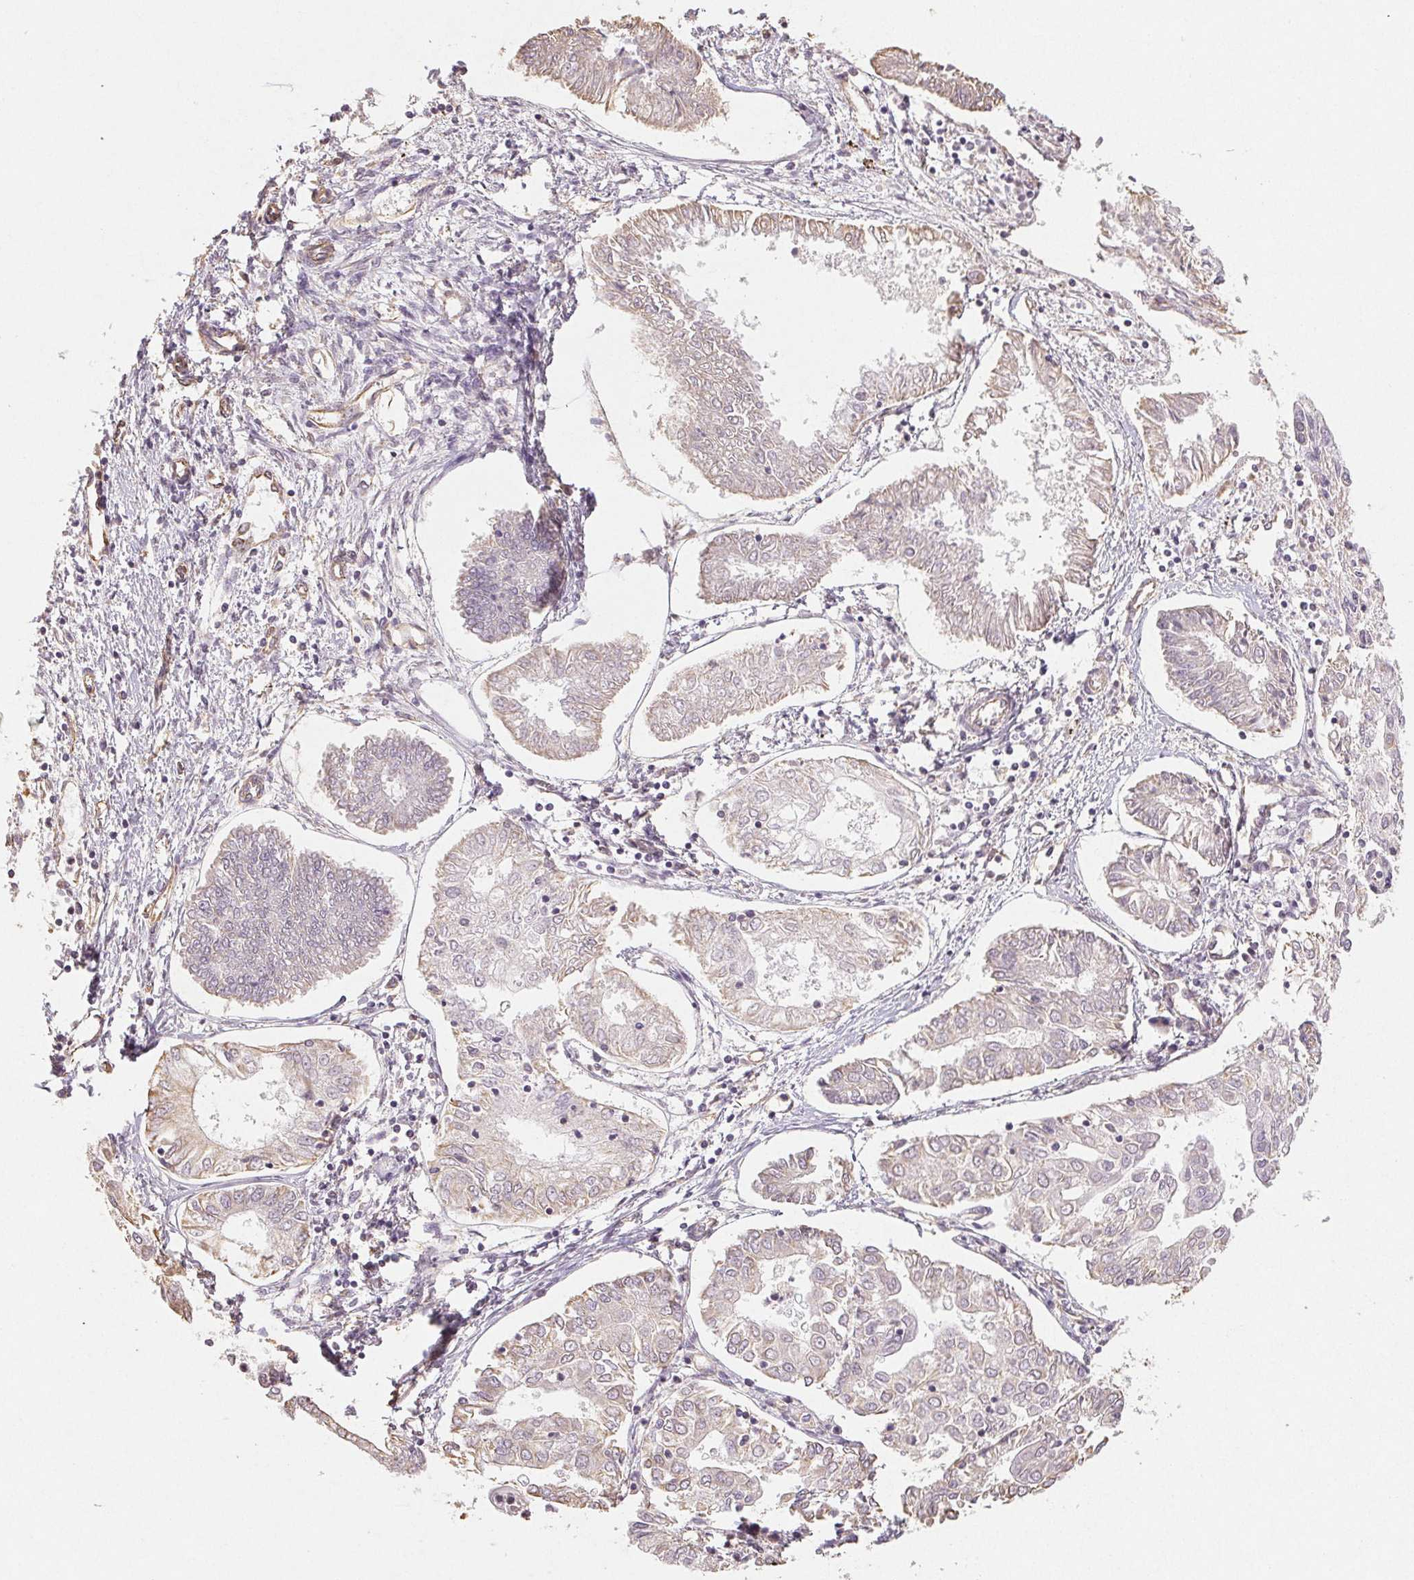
{"staining": {"intensity": "weak", "quantity": "25%-75%", "location": "cytoplasmic/membranous"}, "tissue": "endometrial cancer", "cell_type": "Tumor cells", "image_type": "cancer", "snomed": [{"axis": "morphology", "description": "Adenocarcinoma, NOS"}, {"axis": "topography", "description": "Endometrium"}], "caption": "Protein expression analysis of human adenocarcinoma (endometrial) reveals weak cytoplasmic/membranous positivity in approximately 25%-75% of tumor cells. (Brightfield microscopy of DAB IHC at high magnification).", "gene": "COL7A1", "patient": {"sex": "female", "age": 68}}